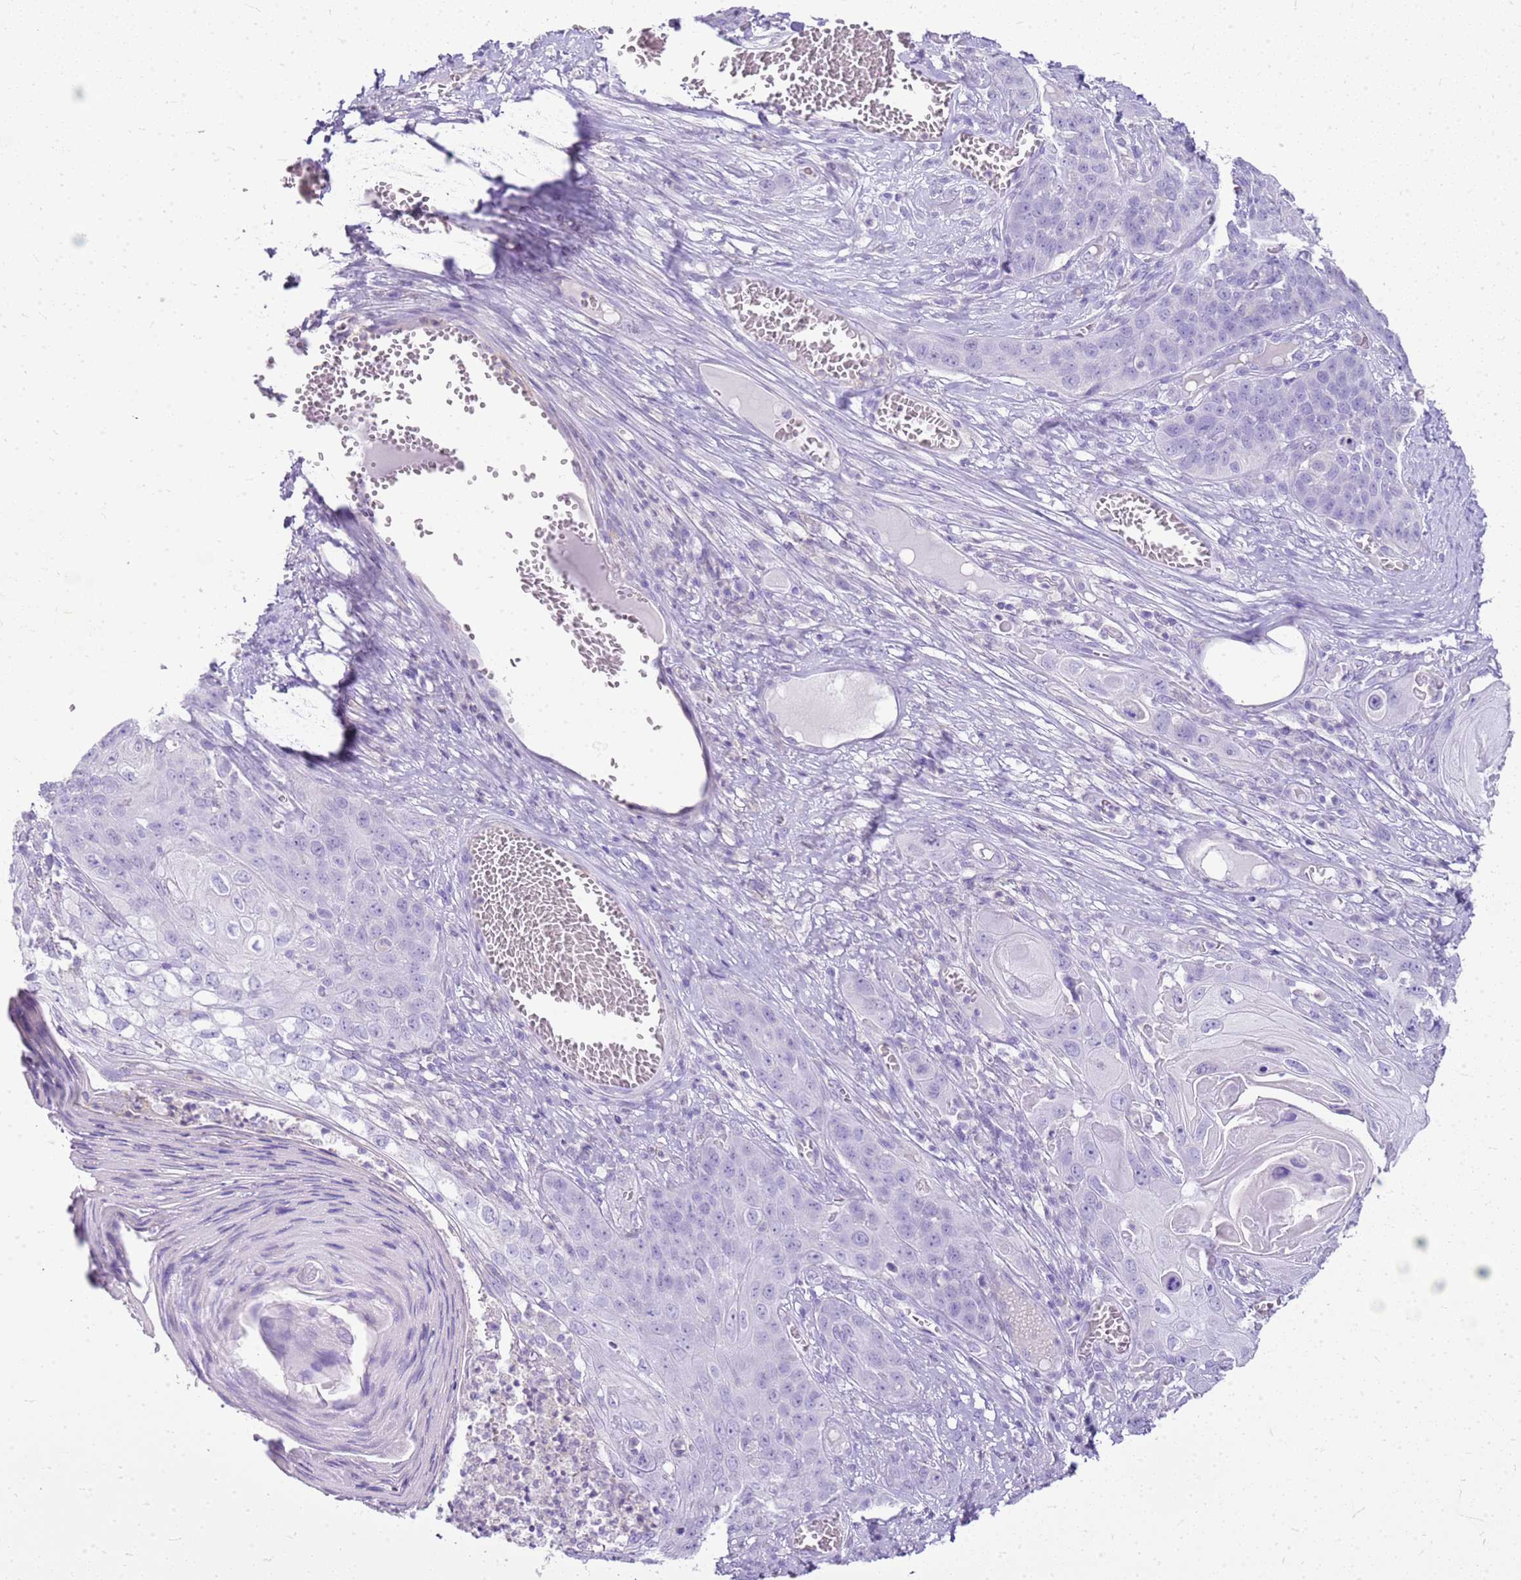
{"staining": {"intensity": "negative", "quantity": "none", "location": "none"}, "tissue": "skin cancer", "cell_type": "Tumor cells", "image_type": "cancer", "snomed": [{"axis": "morphology", "description": "Squamous cell carcinoma, NOS"}, {"axis": "topography", "description": "Skin"}], "caption": "Immunohistochemical staining of human skin squamous cell carcinoma demonstrates no significant expression in tumor cells. Brightfield microscopy of IHC stained with DAB (3,3'-diaminobenzidine) (brown) and hematoxylin (blue), captured at high magnification.", "gene": "SULT1E1", "patient": {"sex": "male", "age": 55}}